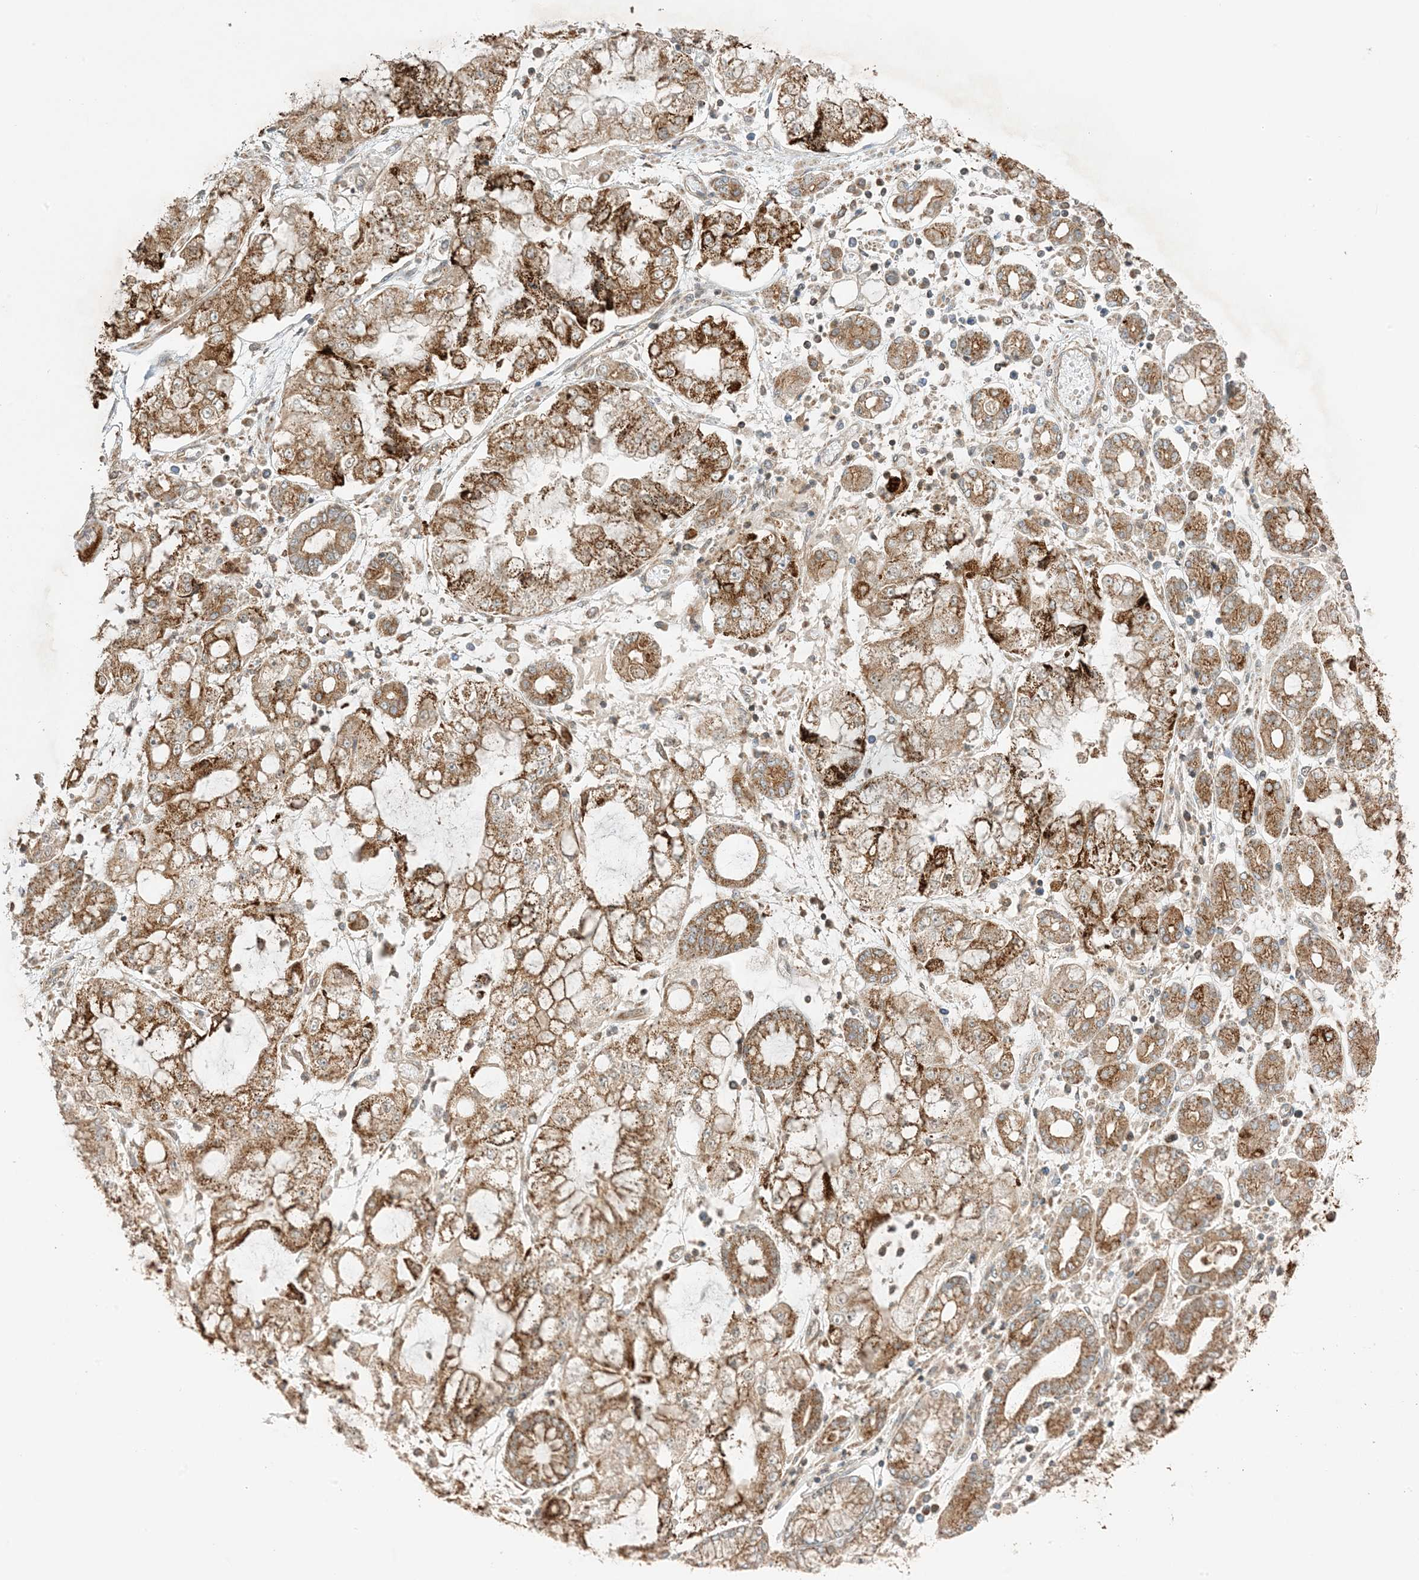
{"staining": {"intensity": "strong", "quantity": ">75%", "location": "cytoplasmic/membranous"}, "tissue": "stomach cancer", "cell_type": "Tumor cells", "image_type": "cancer", "snomed": [{"axis": "morphology", "description": "Adenocarcinoma, NOS"}, {"axis": "topography", "description": "Stomach"}], "caption": "Immunohistochemical staining of human stomach adenocarcinoma displays strong cytoplasmic/membranous protein positivity in approximately >75% of tumor cells. The protein is stained brown, and the nuclei are stained in blue (DAB IHC with brightfield microscopy, high magnification).", "gene": "N4BP3", "patient": {"sex": "male", "age": 76}}